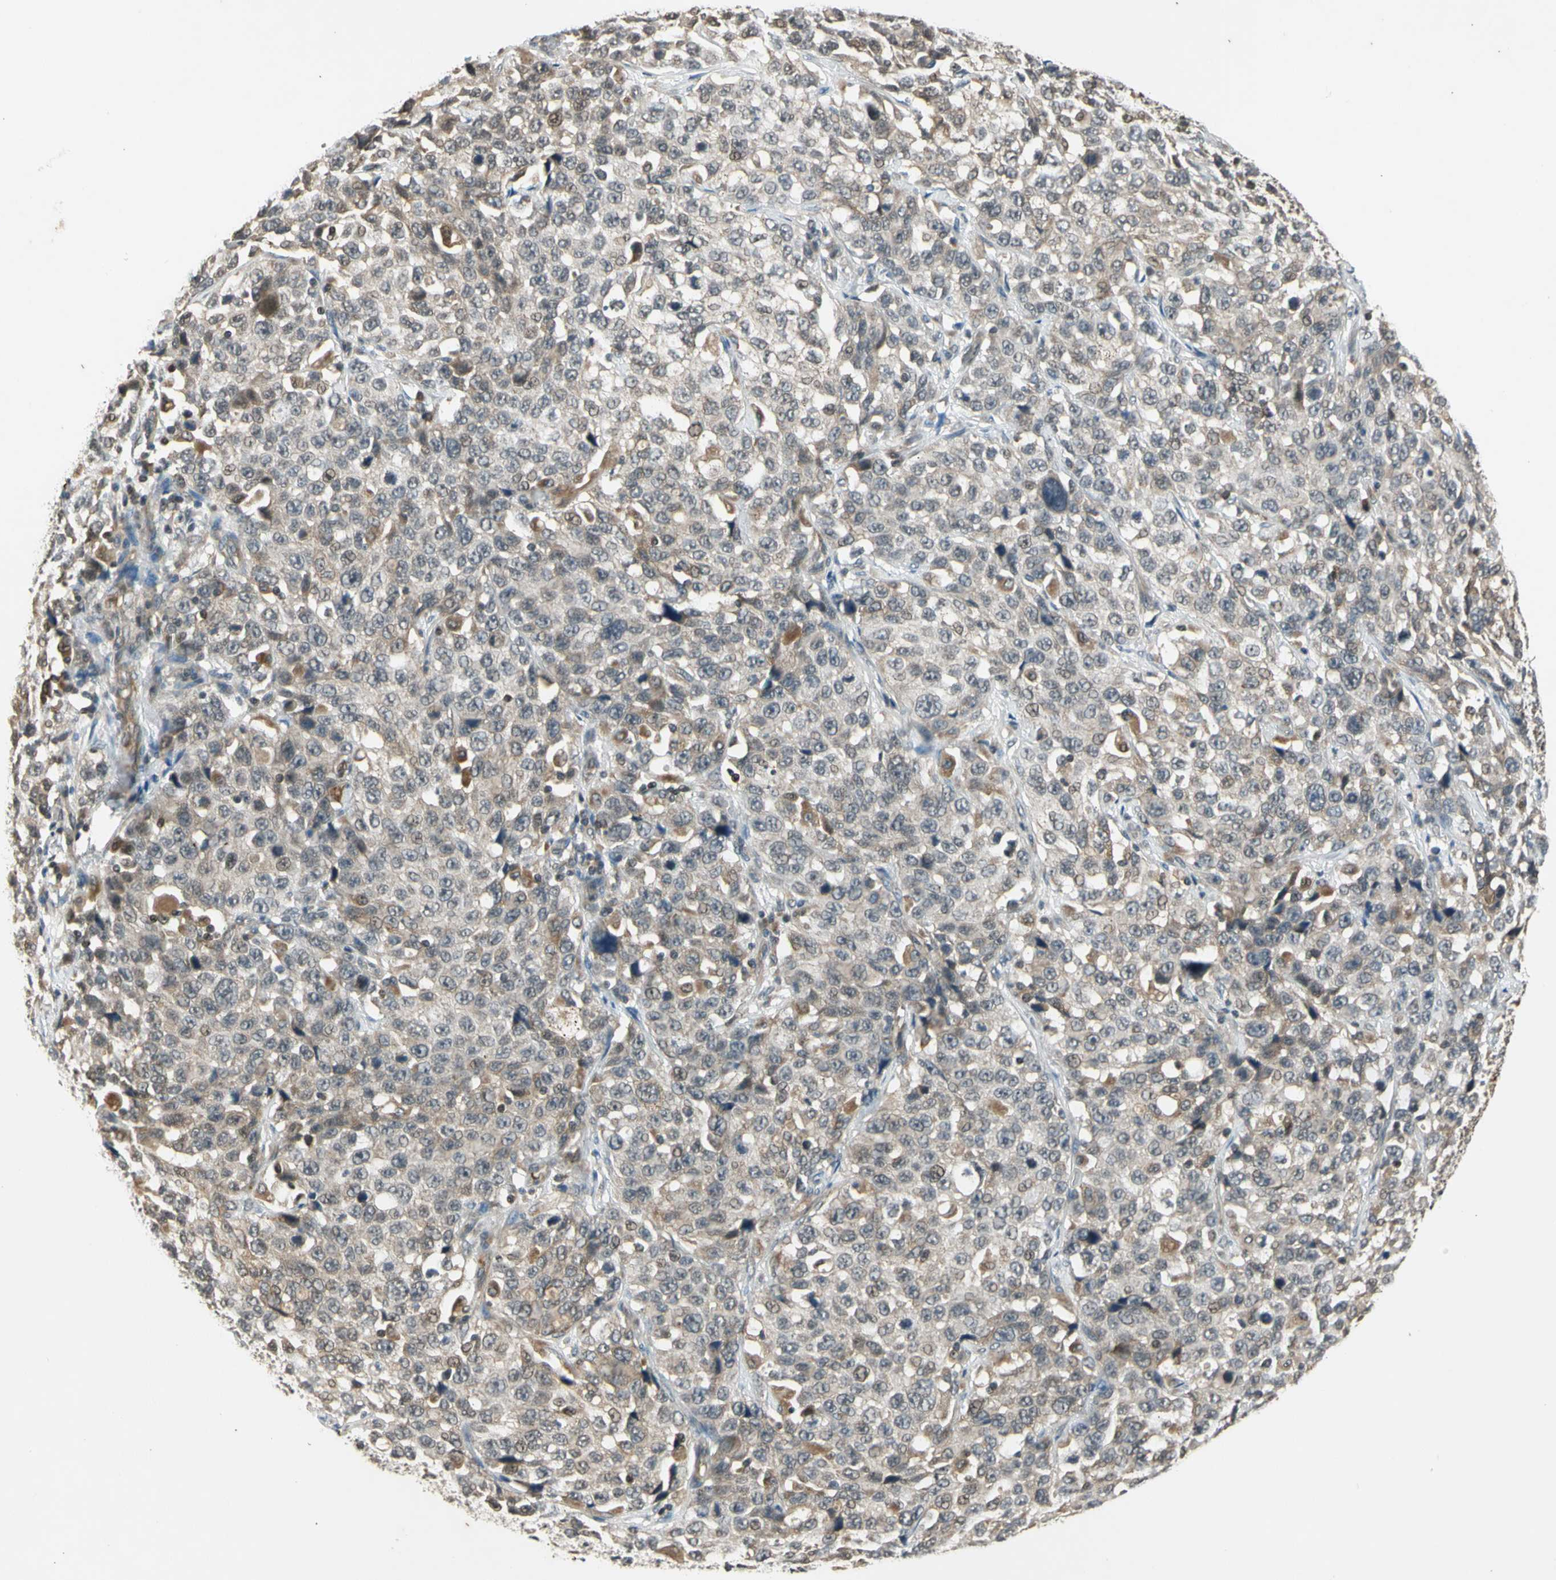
{"staining": {"intensity": "weak", "quantity": "25%-75%", "location": "cytoplasmic/membranous"}, "tissue": "stomach cancer", "cell_type": "Tumor cells", "image_type": "cancer", "snomed": [{"axis": "morphology", "description": "Normal tissue, NOS"}, {"axis": "morphology", "description": "Adenocarcinoma, NOS"}, {"axis": "topography", "description": "Stomach"}], "caption": "Immunohistochemical staining of human stomach cancer demonstrates low levels of weak cytoplasmic/membranous protein positivity in approximately 25%-75% of tumor cells.", "gene": "EFNB2", "patient": {"sex": "male", "age": 48}}